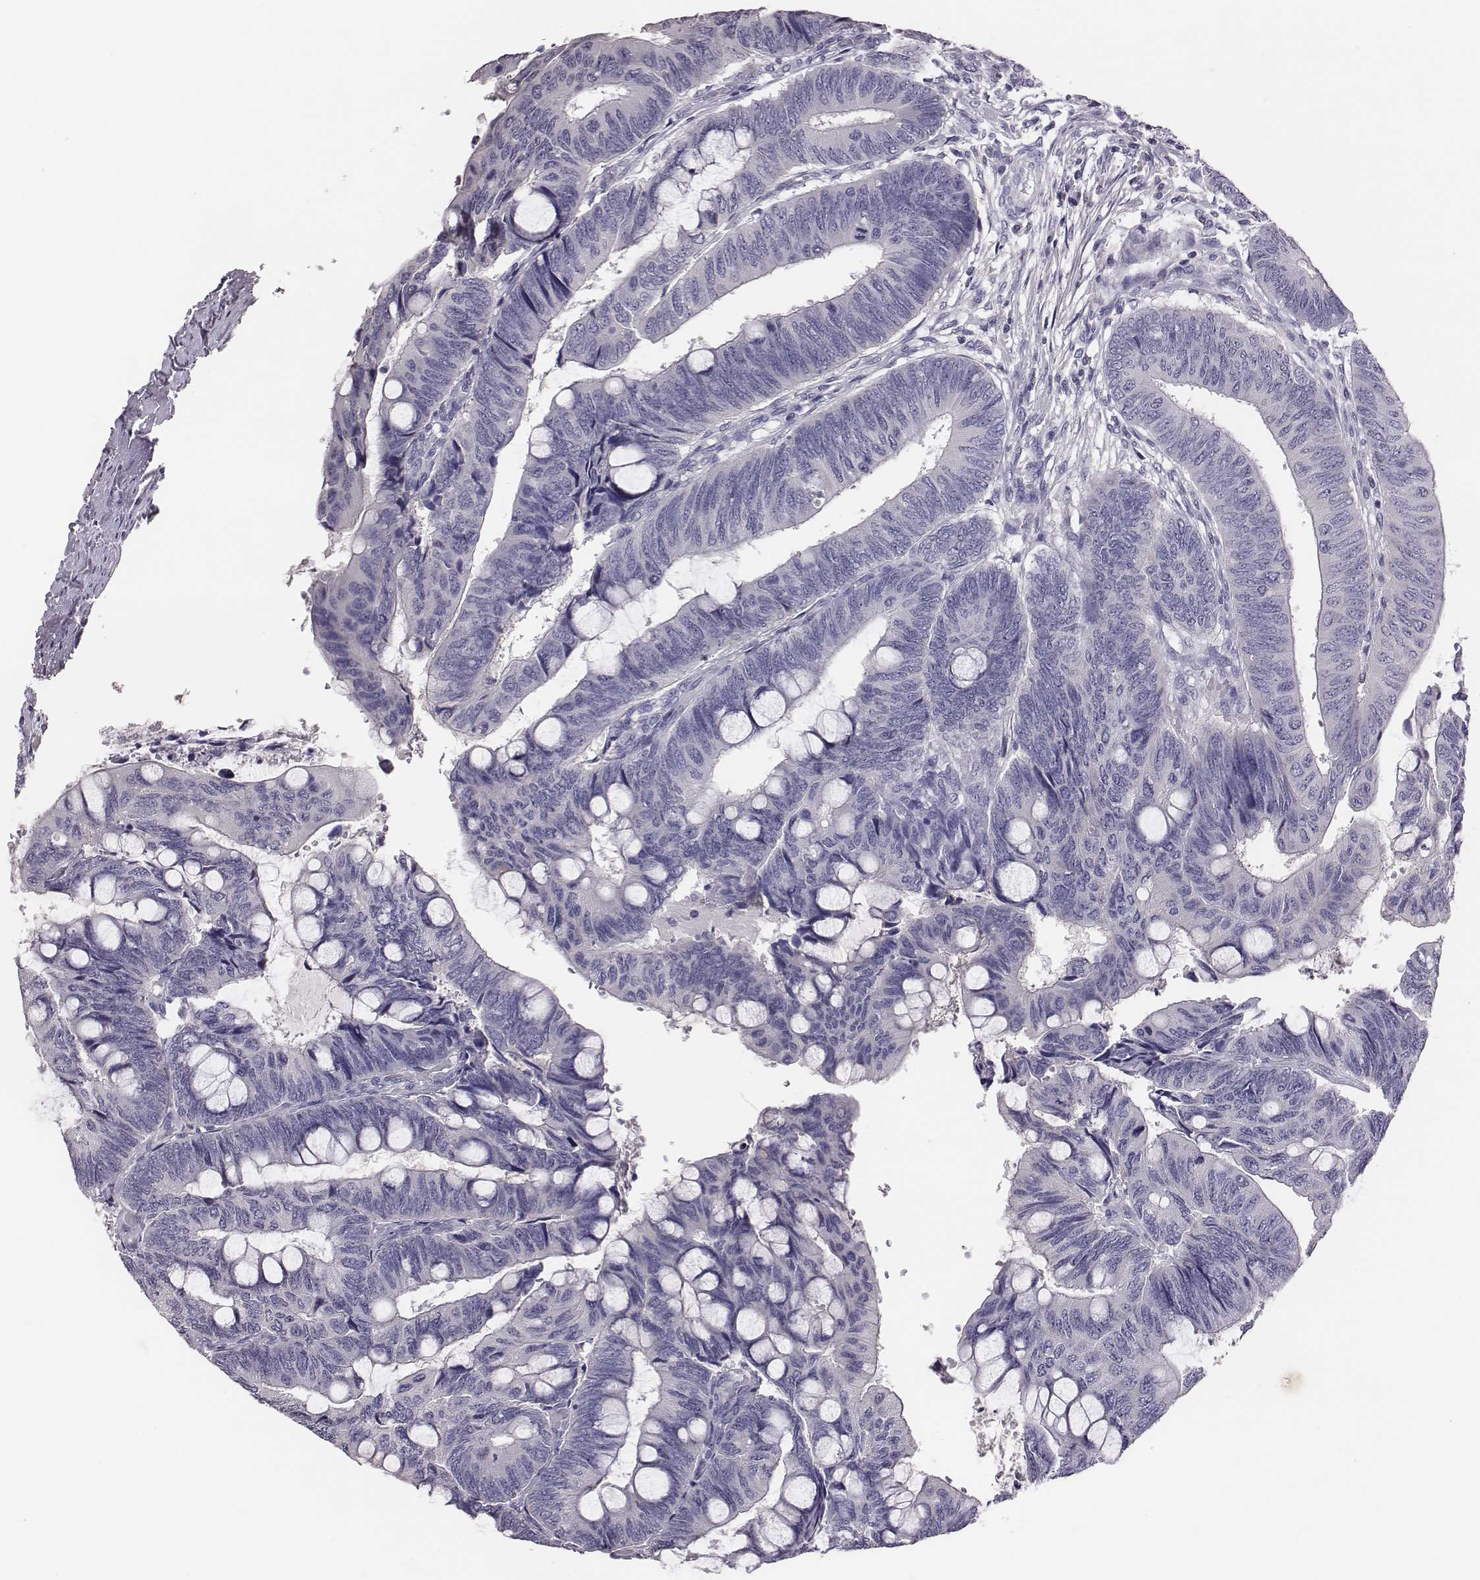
{"staining": {"intensity": "negative", "quantity": "none", "location": "none"}, "tissue": "colorectal cancer", "cell_type": "Tumor cells", "image_type": "cancer", "snomed": [{"axis": "morphology", "description": "Normal tissue, NOS"}, {"axis": "morphology", "description": "Adenocarcinoma, NOS"}, {"axis": "topography", "description": "Rectum"}], "caption": "An immunohistochemistry histopathology image of colorectal cancer is shown. There is no staining in tumor cells of colorectal cancer. (Brightfield microscopy of DAB (3,3'-diaminobenzidine) IHC at high magnification).", "gene": "EN1", "patient": {"sex": "male", "age": 92}}